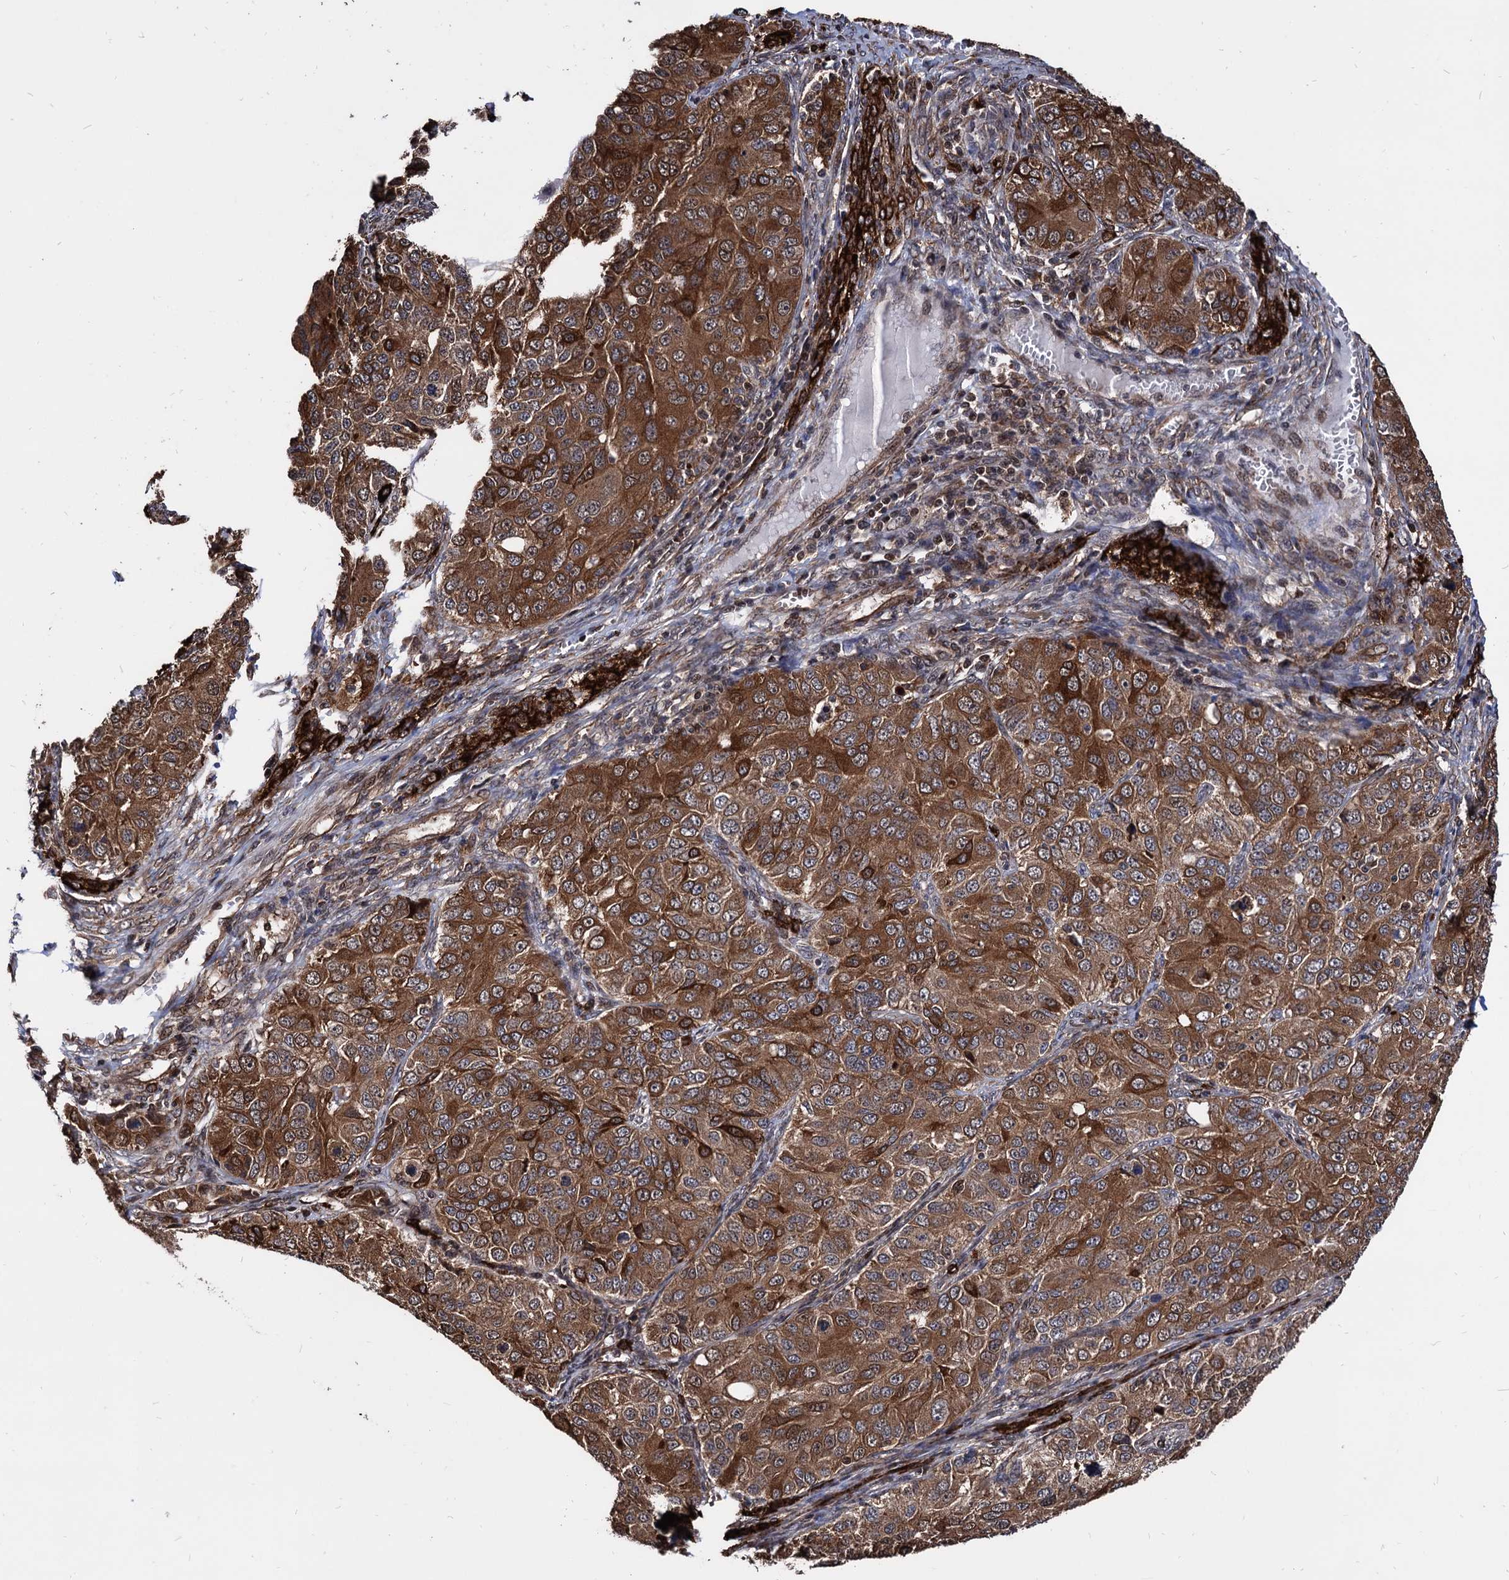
{"staining": {"intensity": "strong", "quantity": ">75%", "location": "cytoplasmic/membranous"}, "tissue": "ovarian cancer", "cell_type": "Tumor cells", "image_type": "cancer", "snomed": [{"axis": "morphology", "description": "Carcinoma, endometroid"}, {"axis": "topography", "description": "Ovary"}], "caption": "Immunohistochemistry (IHC) (DAB (3,3'-diaminobenzidine)) staining of human ovarian cancer (endometroid carcinoma) shows strong cytoplasmic/membranous protein positivity in approximately >75% of tumor cells. (Brightfield microscopy of DAB IHC at high magnification).", "gene": "ANKRD12", "patient": {"sex": "female", "age": 51}}